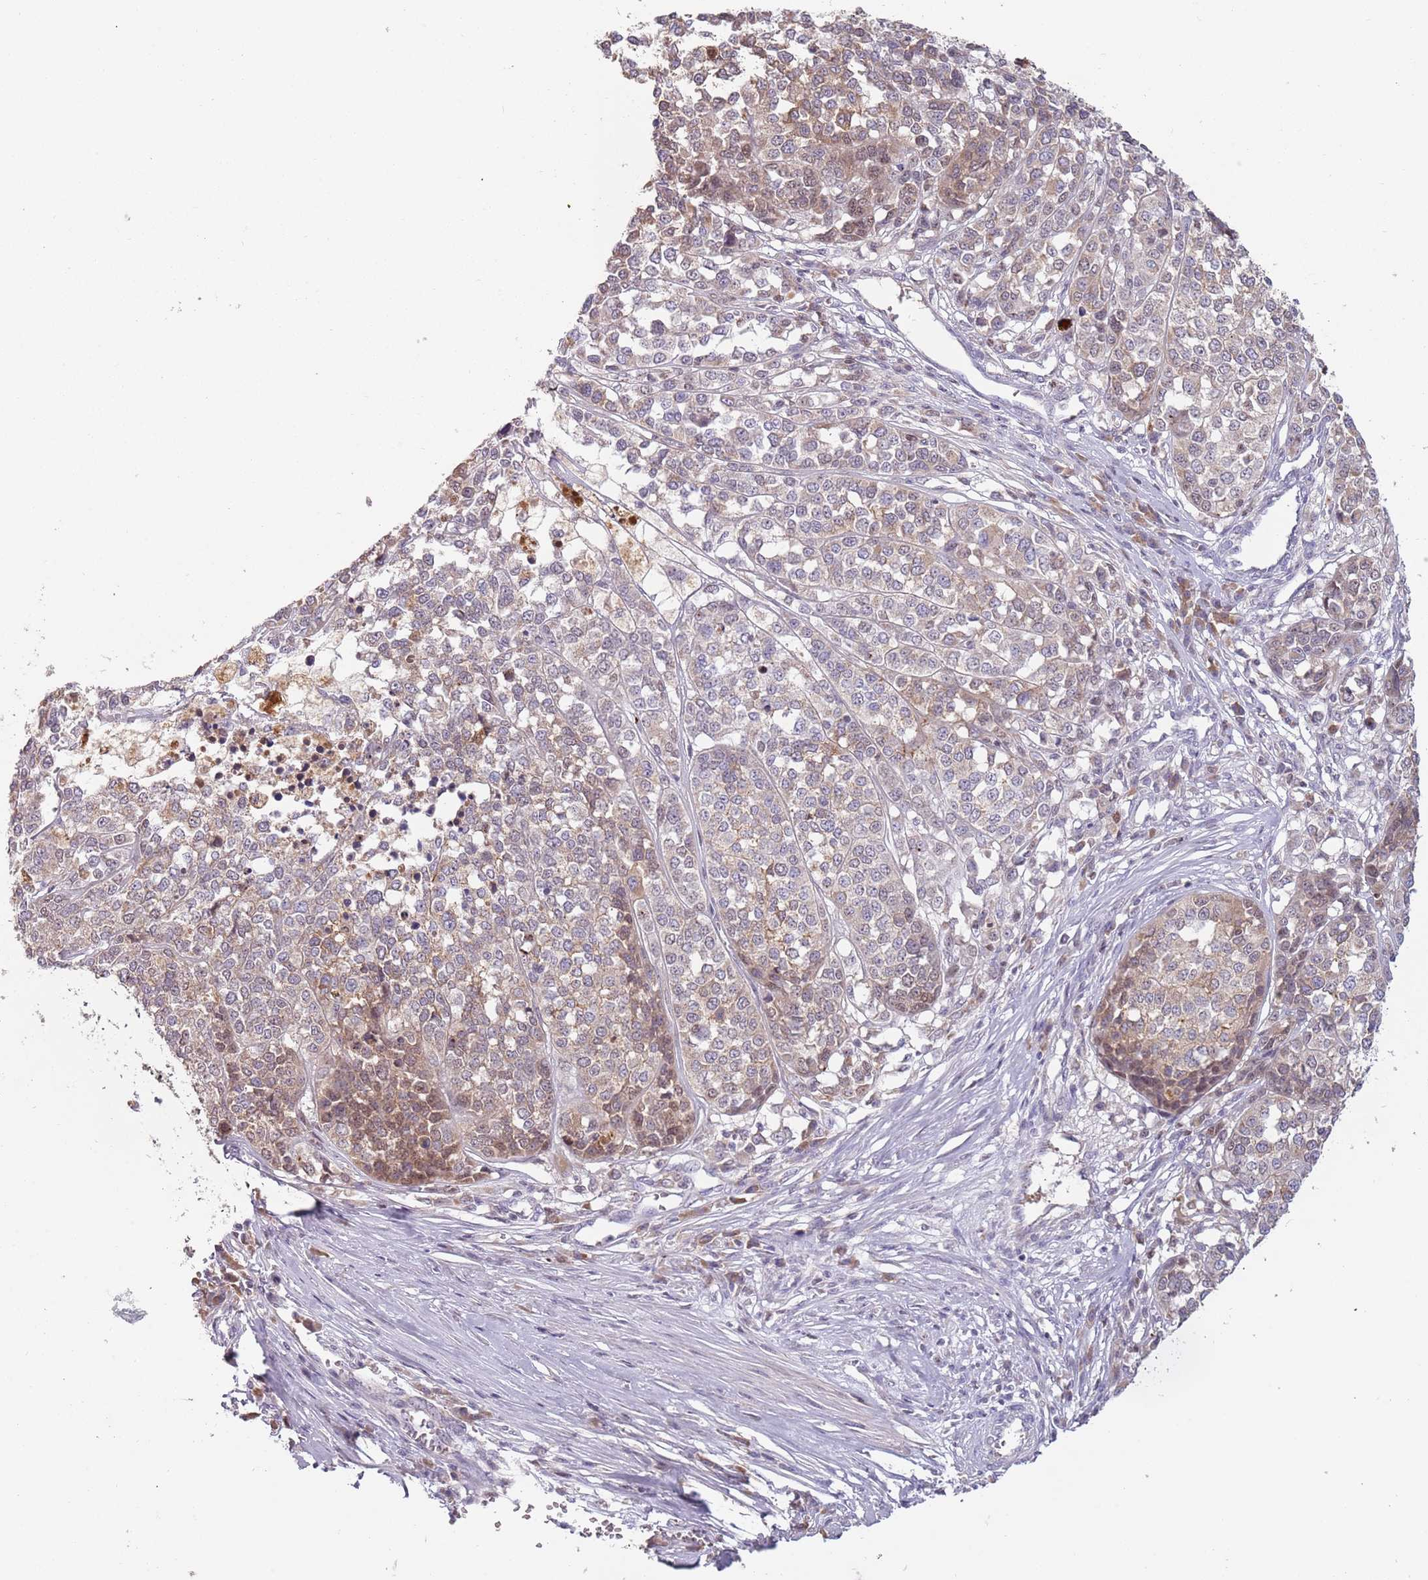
{"staining": {"intensity": "moderate", "quantity": "25%-75%", "location": "cytoplasmic/membranous"}, "tissue": "melanoma", "cell_type": "Tumor cells", "image_type": "cancer", "snomed": [{"axis": "morphology", "description": "Malignant melanoma, Metastatic site"}, {"axis": "topography", "description": "Lymph node"}], "caption": "Human melanoma stained with a protein marker demonstrates moderate staining in tumor cells.", "gene": "SYS1", "patient": {"sex": "male", "age": 44}}